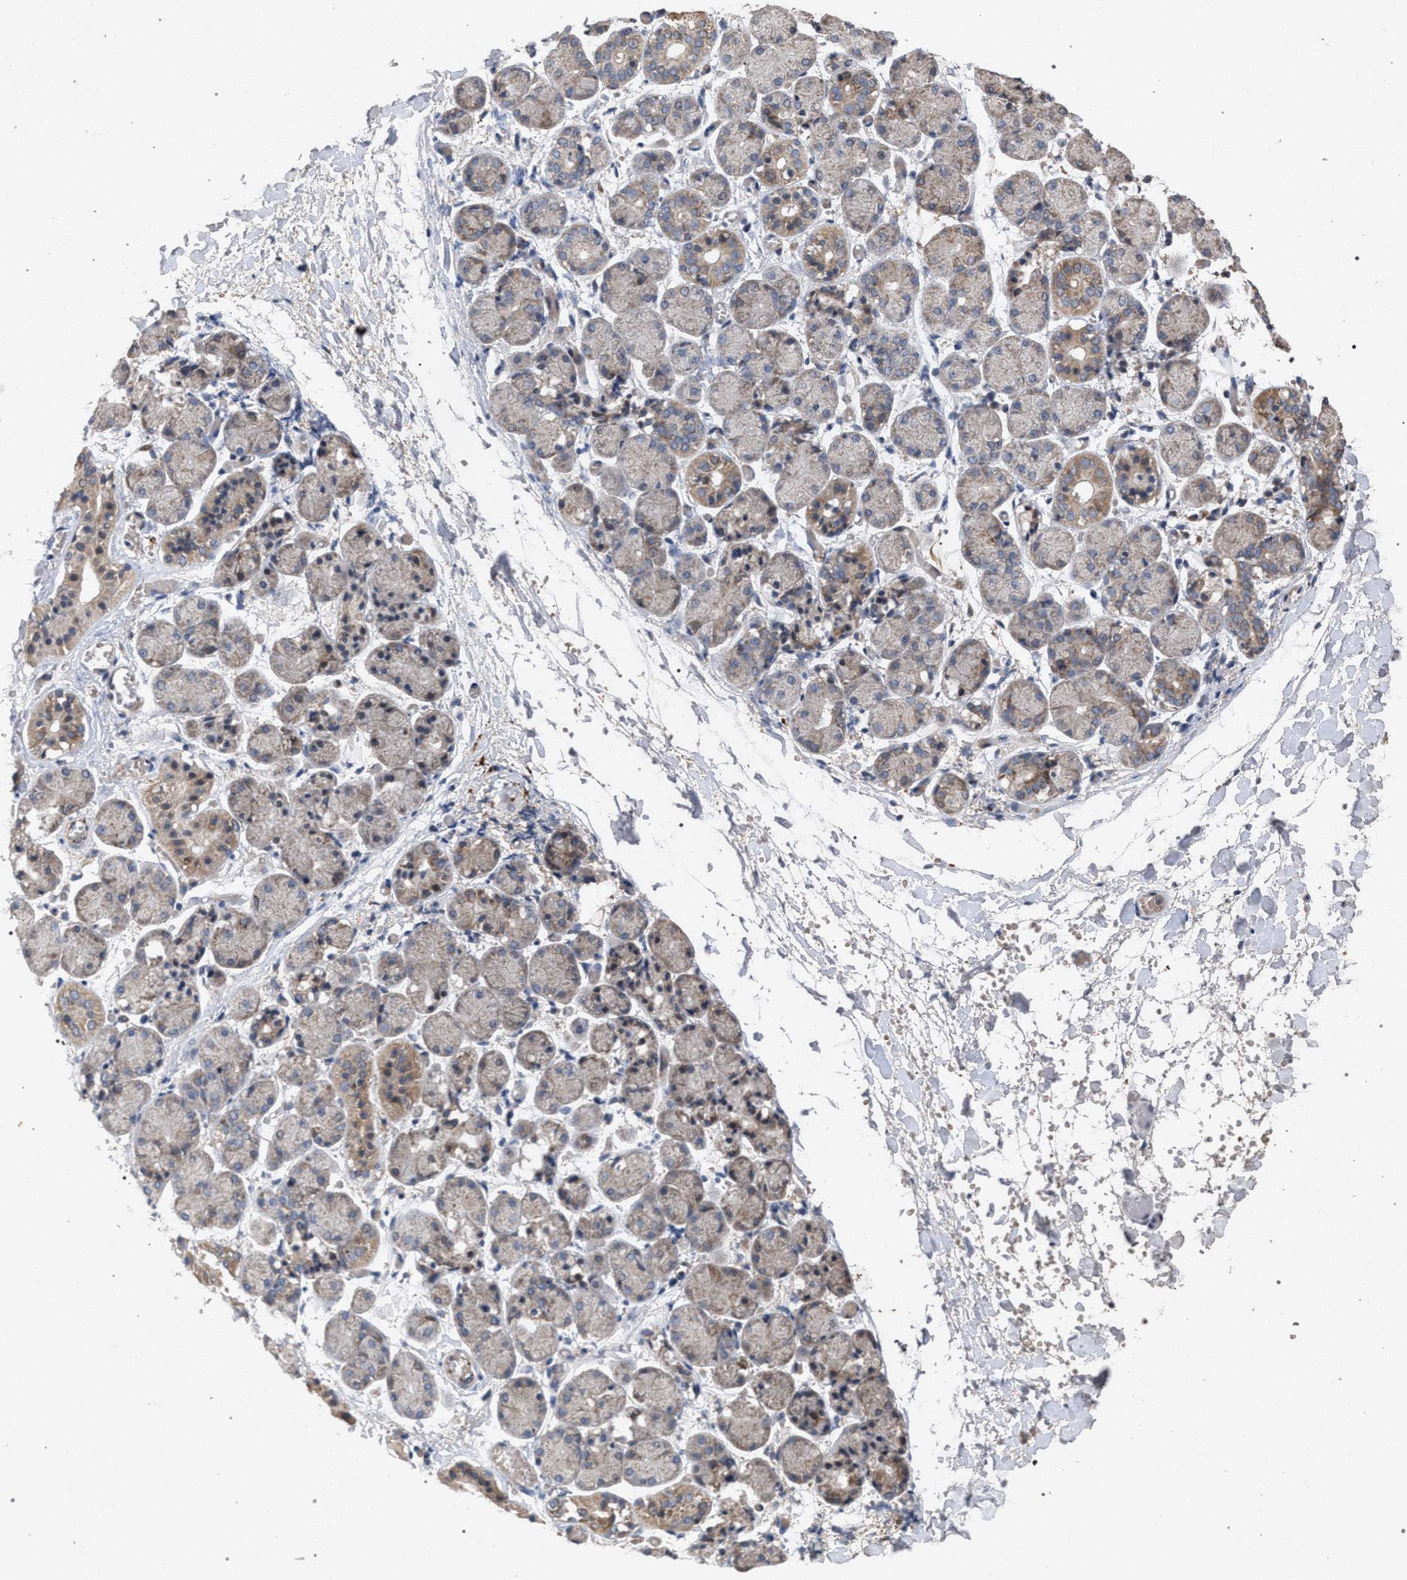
{"staining": {"intensity": "moderate", "quantity": "<25%", "location": "cytoplasmic/membranous"}, "tissue": "salivary gland", "cell_type": "Glandular cells", "image_type": "normal", "snomed": [{"axis": "morphology", "description": "Normal tissue, NOS"}, {"axis": "topography", "description": "Salivary gland"}], "caption": "Salivary gland stained with DAB immunohistochemistry reveals low levels of moderate cytoplasmic/membranous staining in about <25% of glandular cells.", "gene": "PKD2L1", "patient": {"sex": "female", "age": 24}}